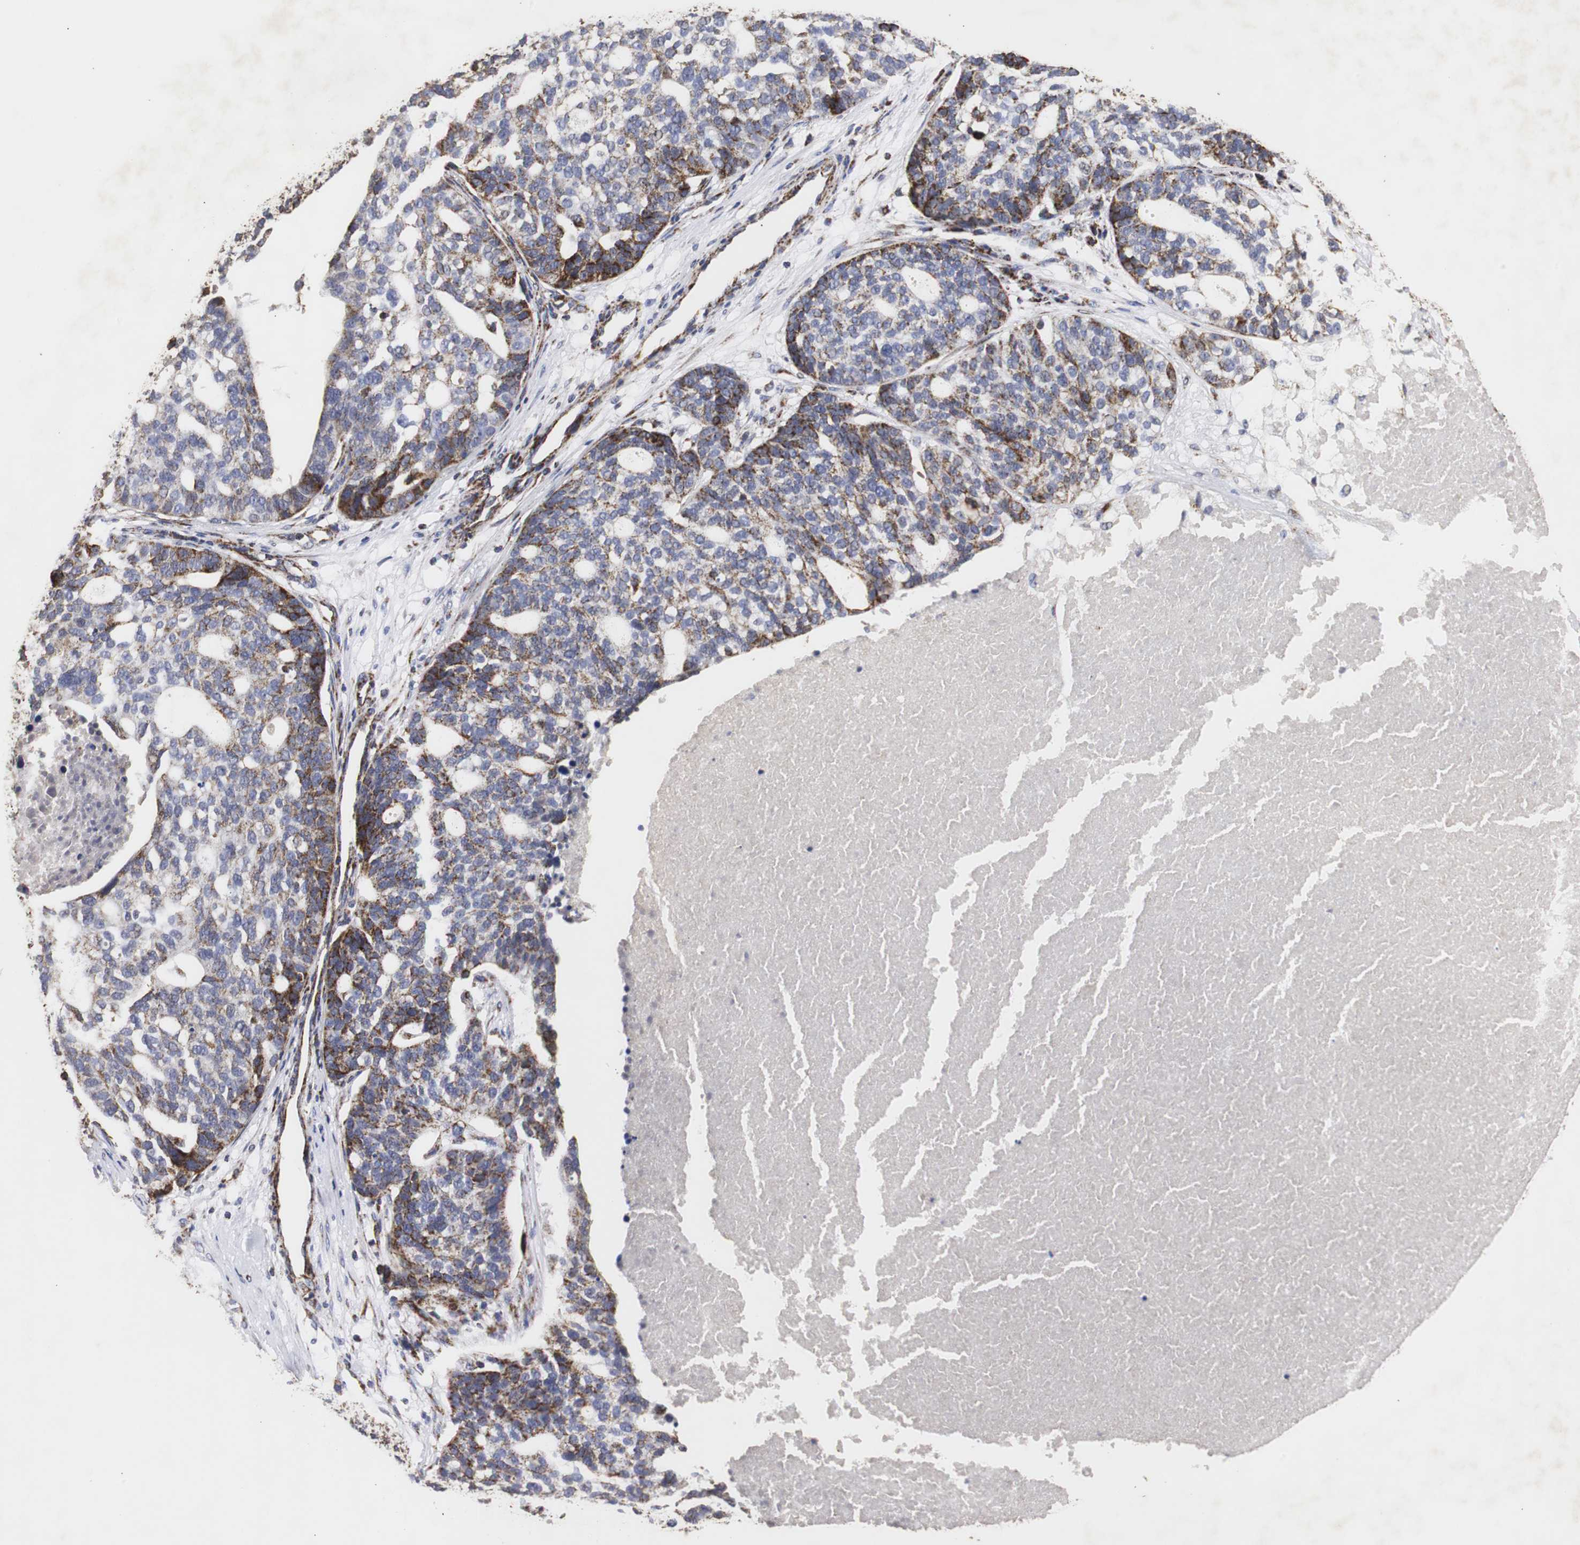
{"staining": {"intensity": "strong", "quantity": "25%-75%", "location": "cytoplasmic/membranous"}, "tissue": "ovarian cancer", "cell_type": "Tumor cells", "image_type": "cancer", "snomed": [{"axis": "morphology", "description": "Cystadenocarcinoma, serous, NOS"}, {"axis": "topography", "description": "Ovary"}], "caption": "Immunohistochemical staining of human ovarian cancer exhibits strong cytoplasmic/membranous protein staining in approximately 25%-75% of tumor cells.", "gene": "HSD17B10", "patient": {"sex": "female", "age": 59}}